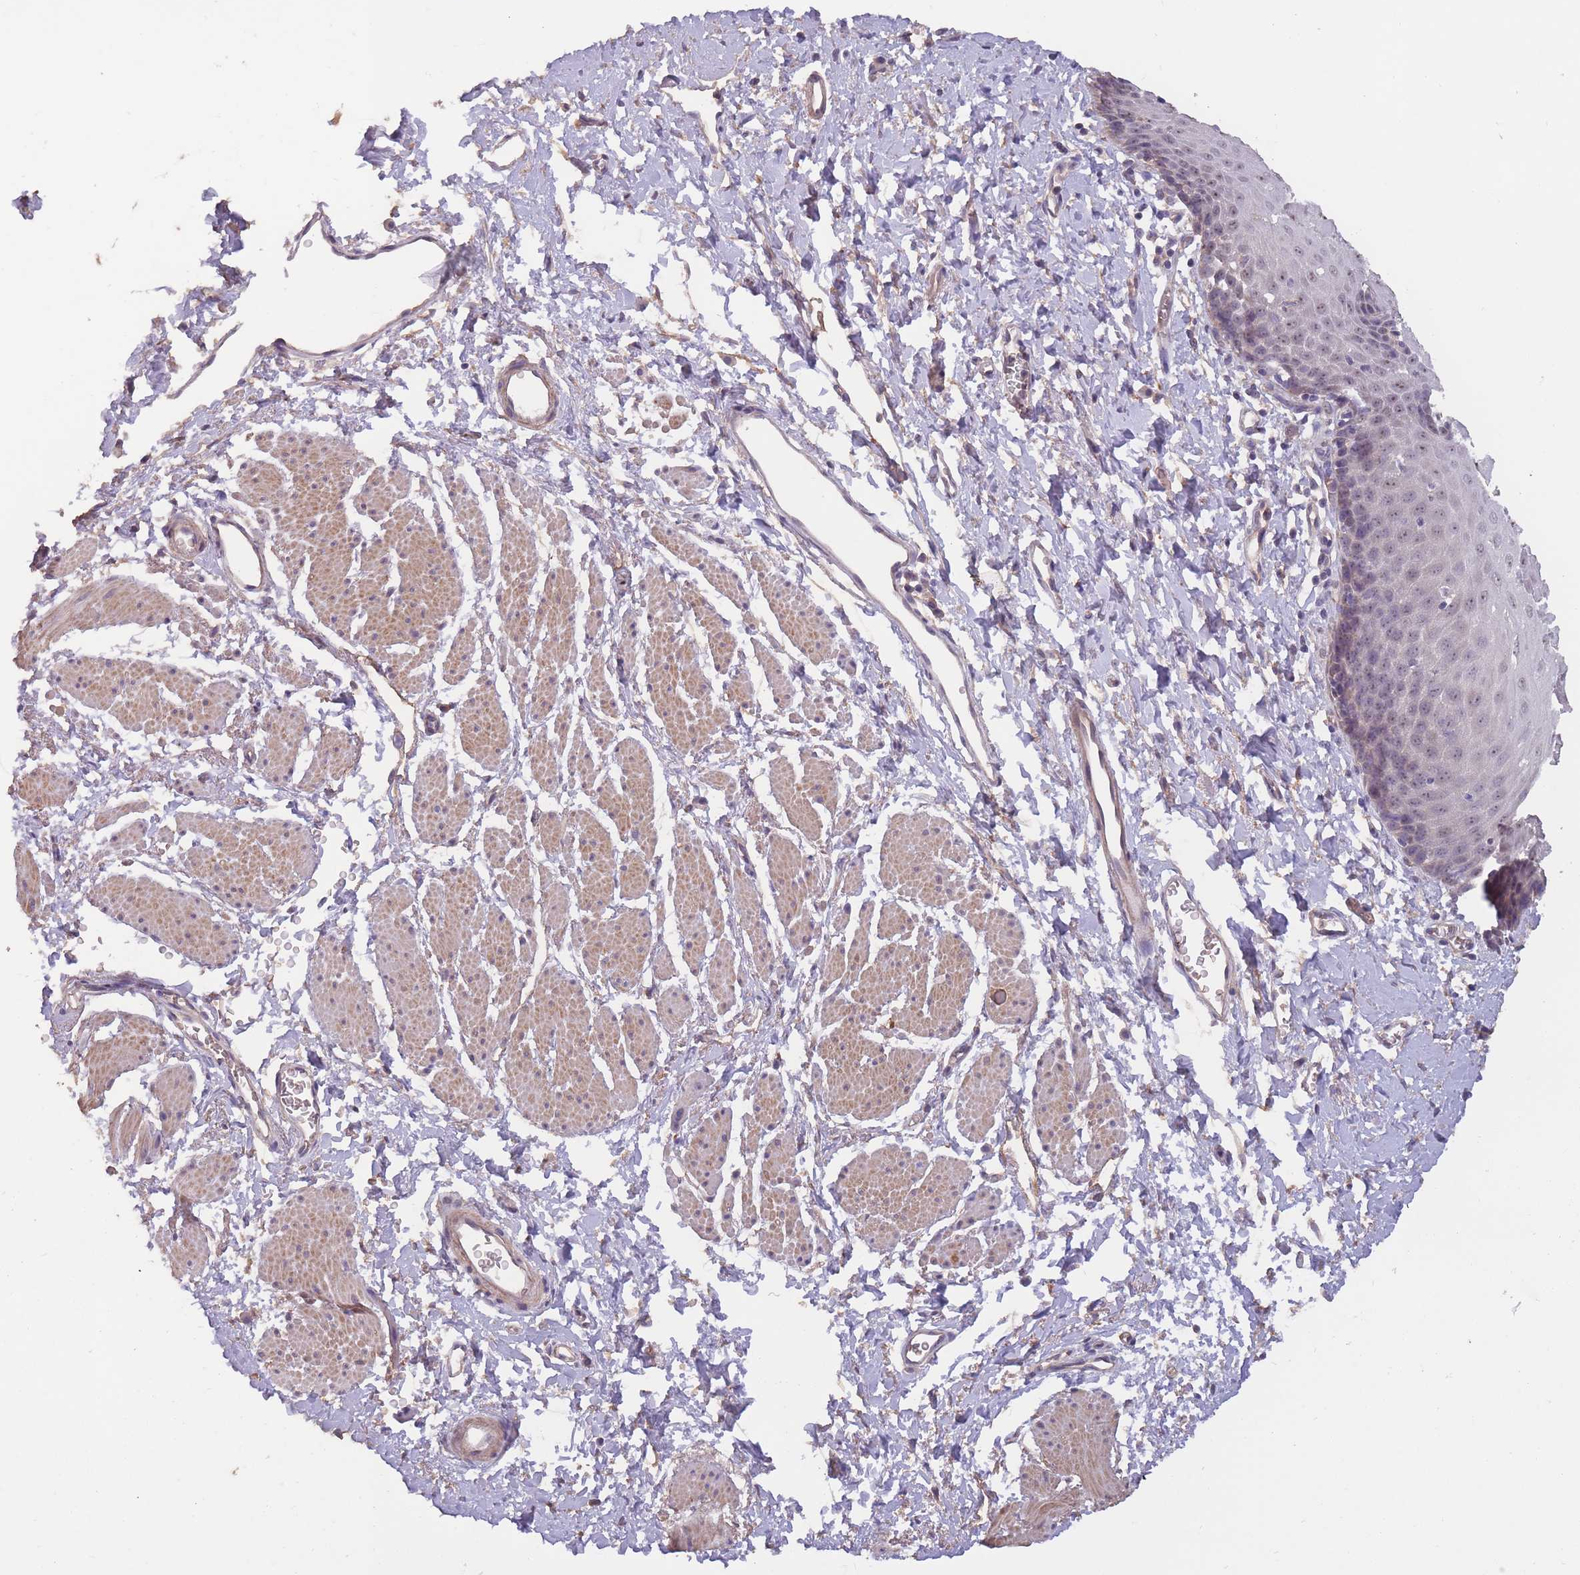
{"staining": {"intensity": "moderate", "quantity": "25%-75%", "location": "nuclear"}, "tissue": "esophagus", "cell_type": "Squamous epithelial cells", "image_type": "normal", "snomed": [{"axis": "morphology", "description": "Normal tissue, NOS"}, {"axis": "topography", "description": "Esophagus"}], "caption": "Protein analysis of unremarkable esophagus demonstrates moderate nuclear staining in about 25%-75% of squamous epithelial cells. Immunohistochemistry stains the protein of interest in brown and the nuclei are stained blue.", "gene": "KIAA1755", "patient": {"sex": "male", "age": 70}}